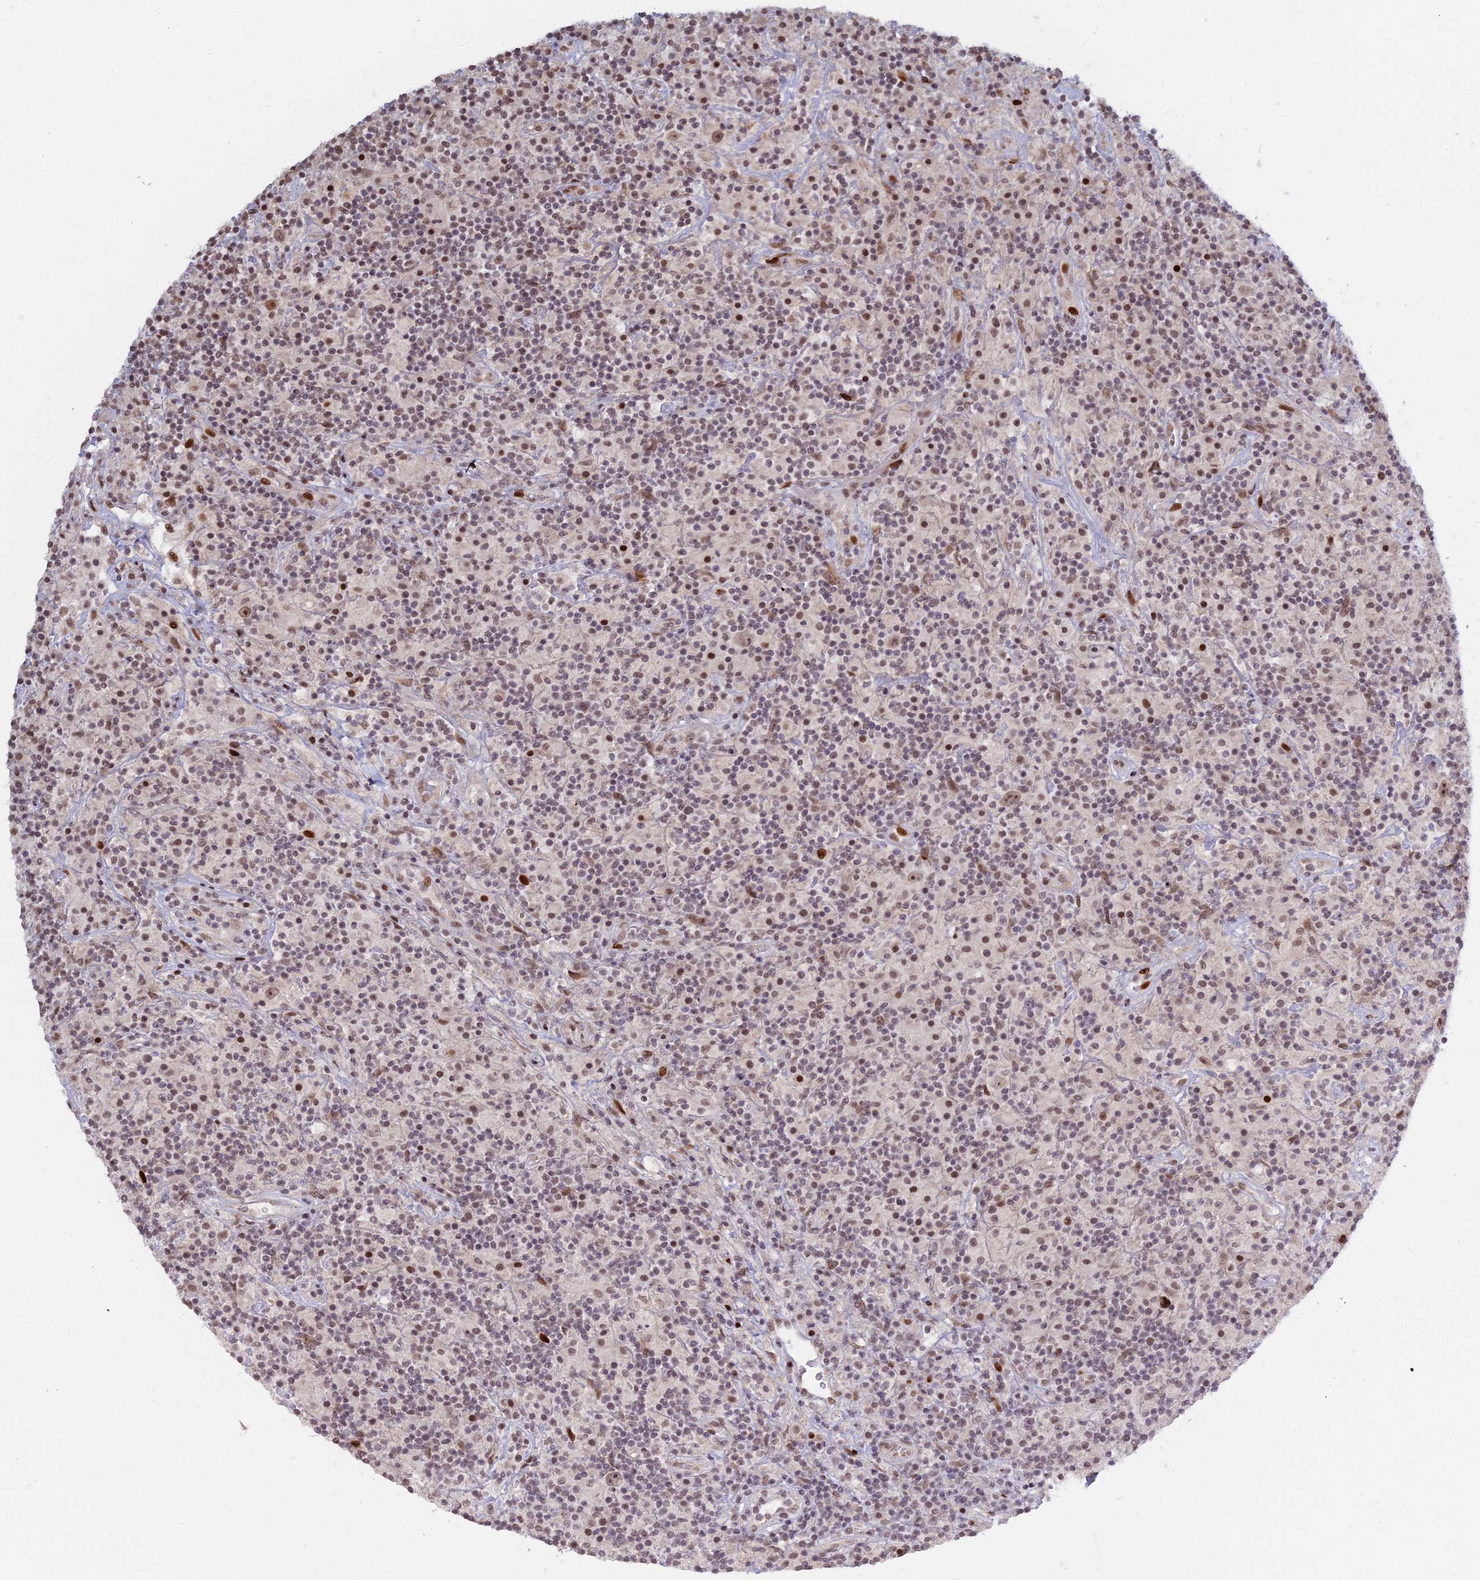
{"staining": {"intensity": "moderate", "quantity": ">75%", "location": "nuclear"}, "tissue": "lymphoma", "cell_type": "Tumor cells", "image_type": "cancer", "snomed": [{"axis": "morphology", "description": "Hodgkin's disease, NOS"}, {"axis": "topography", "description": "Lymph node"}], "caption": "Moderate nuclear protein staining is appreciated in about >75% of tumor cells in lymphoma.", "gene": "ABCA2", "patient": {"sex": "male", "age": 70}}